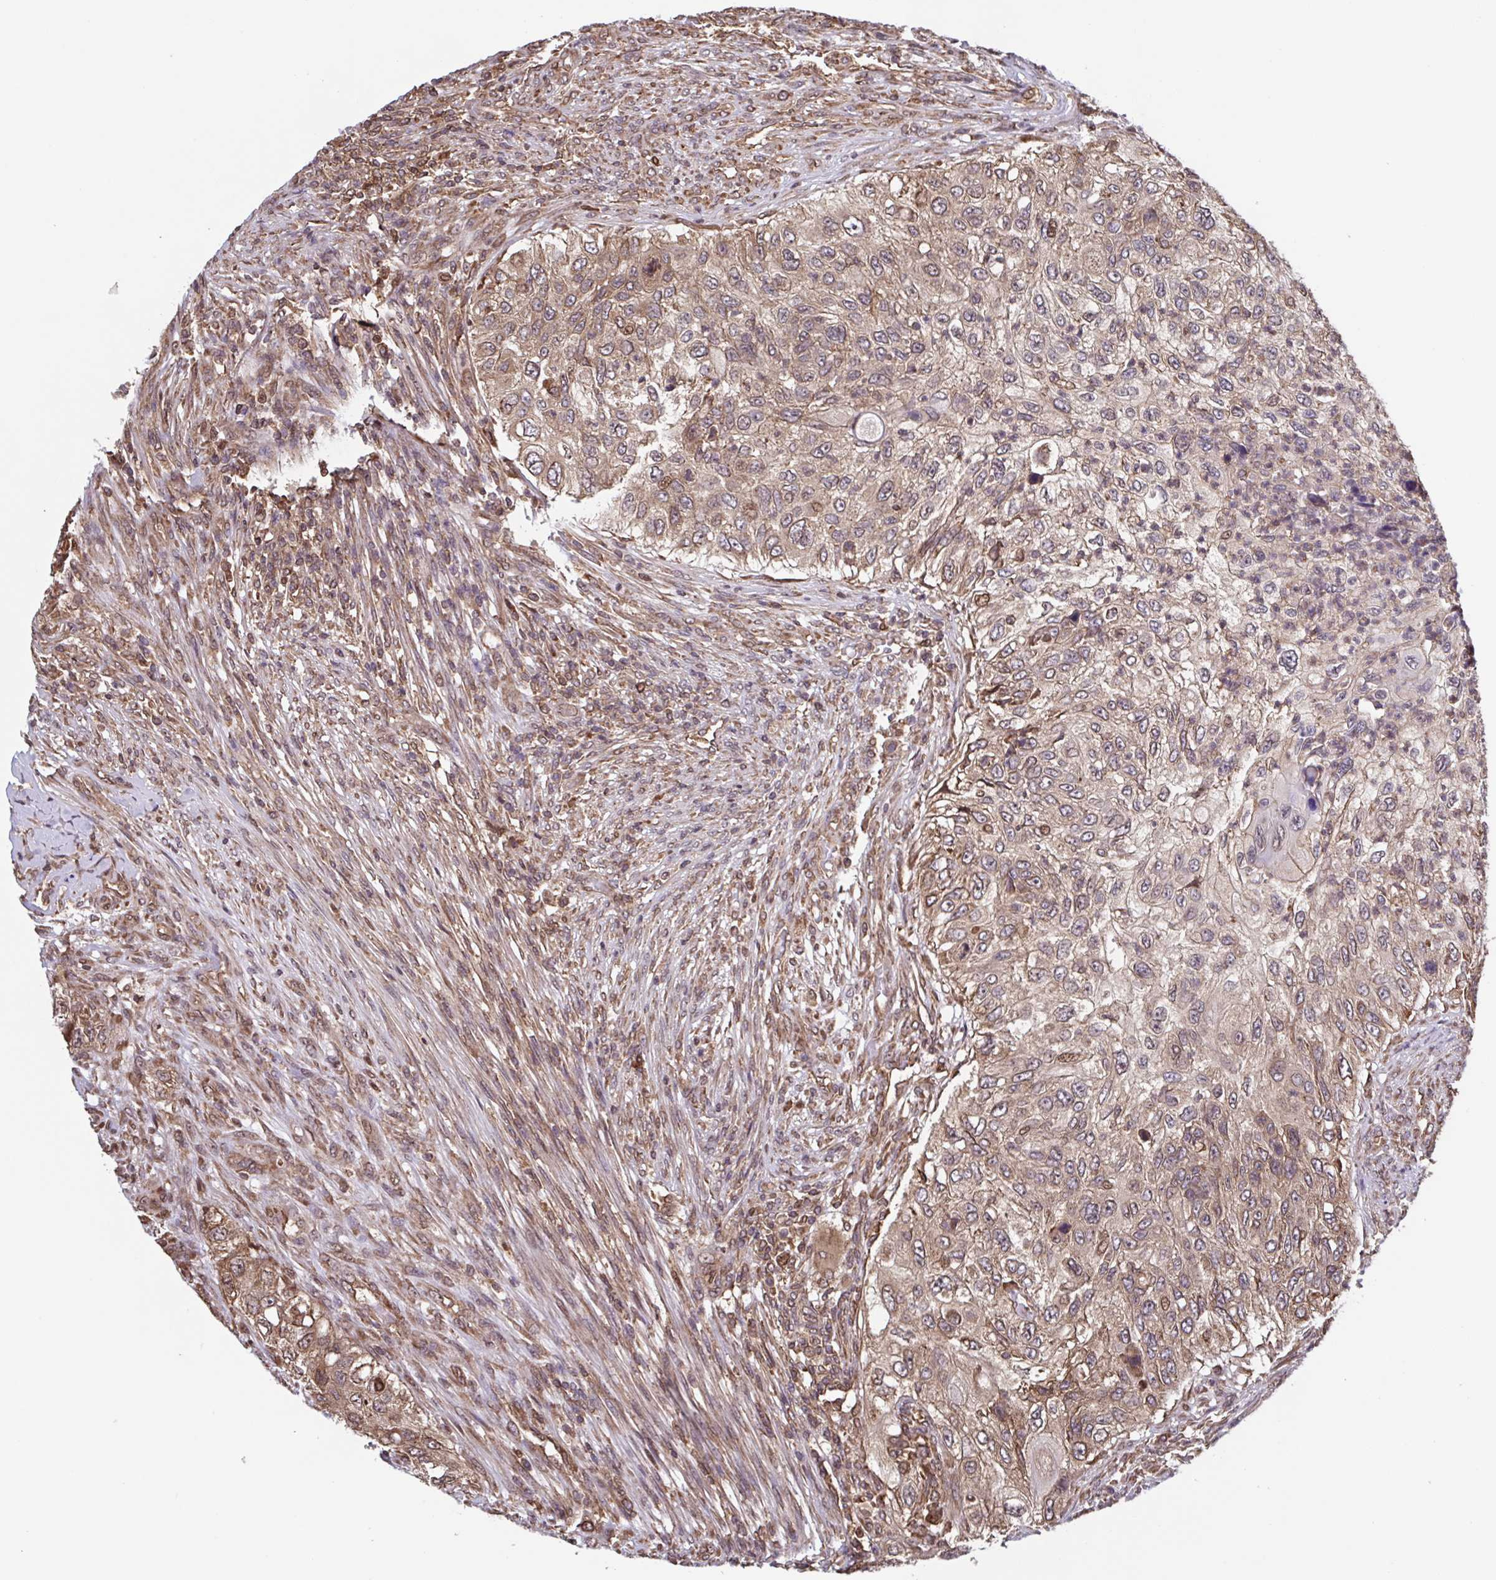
{"staining": {"intensity": "weak", "quantity": ">75%", "location": "cytoplasmic/membranous"}, "tissue": "urothelial cancer", "cell_type": "Tumor cells", "image_type": "cancer", "snomed": [{"axis": "morphology", "description": "Urothelial carcinoma, High grade"}, {"axis": "topography", "description": "Urinary bladder"}], "caption": "This image exhibits immunohistochemistry (IHC) staining of human urothelial carcinoma (high-grade), with low weak cytoplasmic/membranous expression in about >75% of tumor cells.", "gene": "SEC63", "patient": {"sex": "female", "age": 60}}